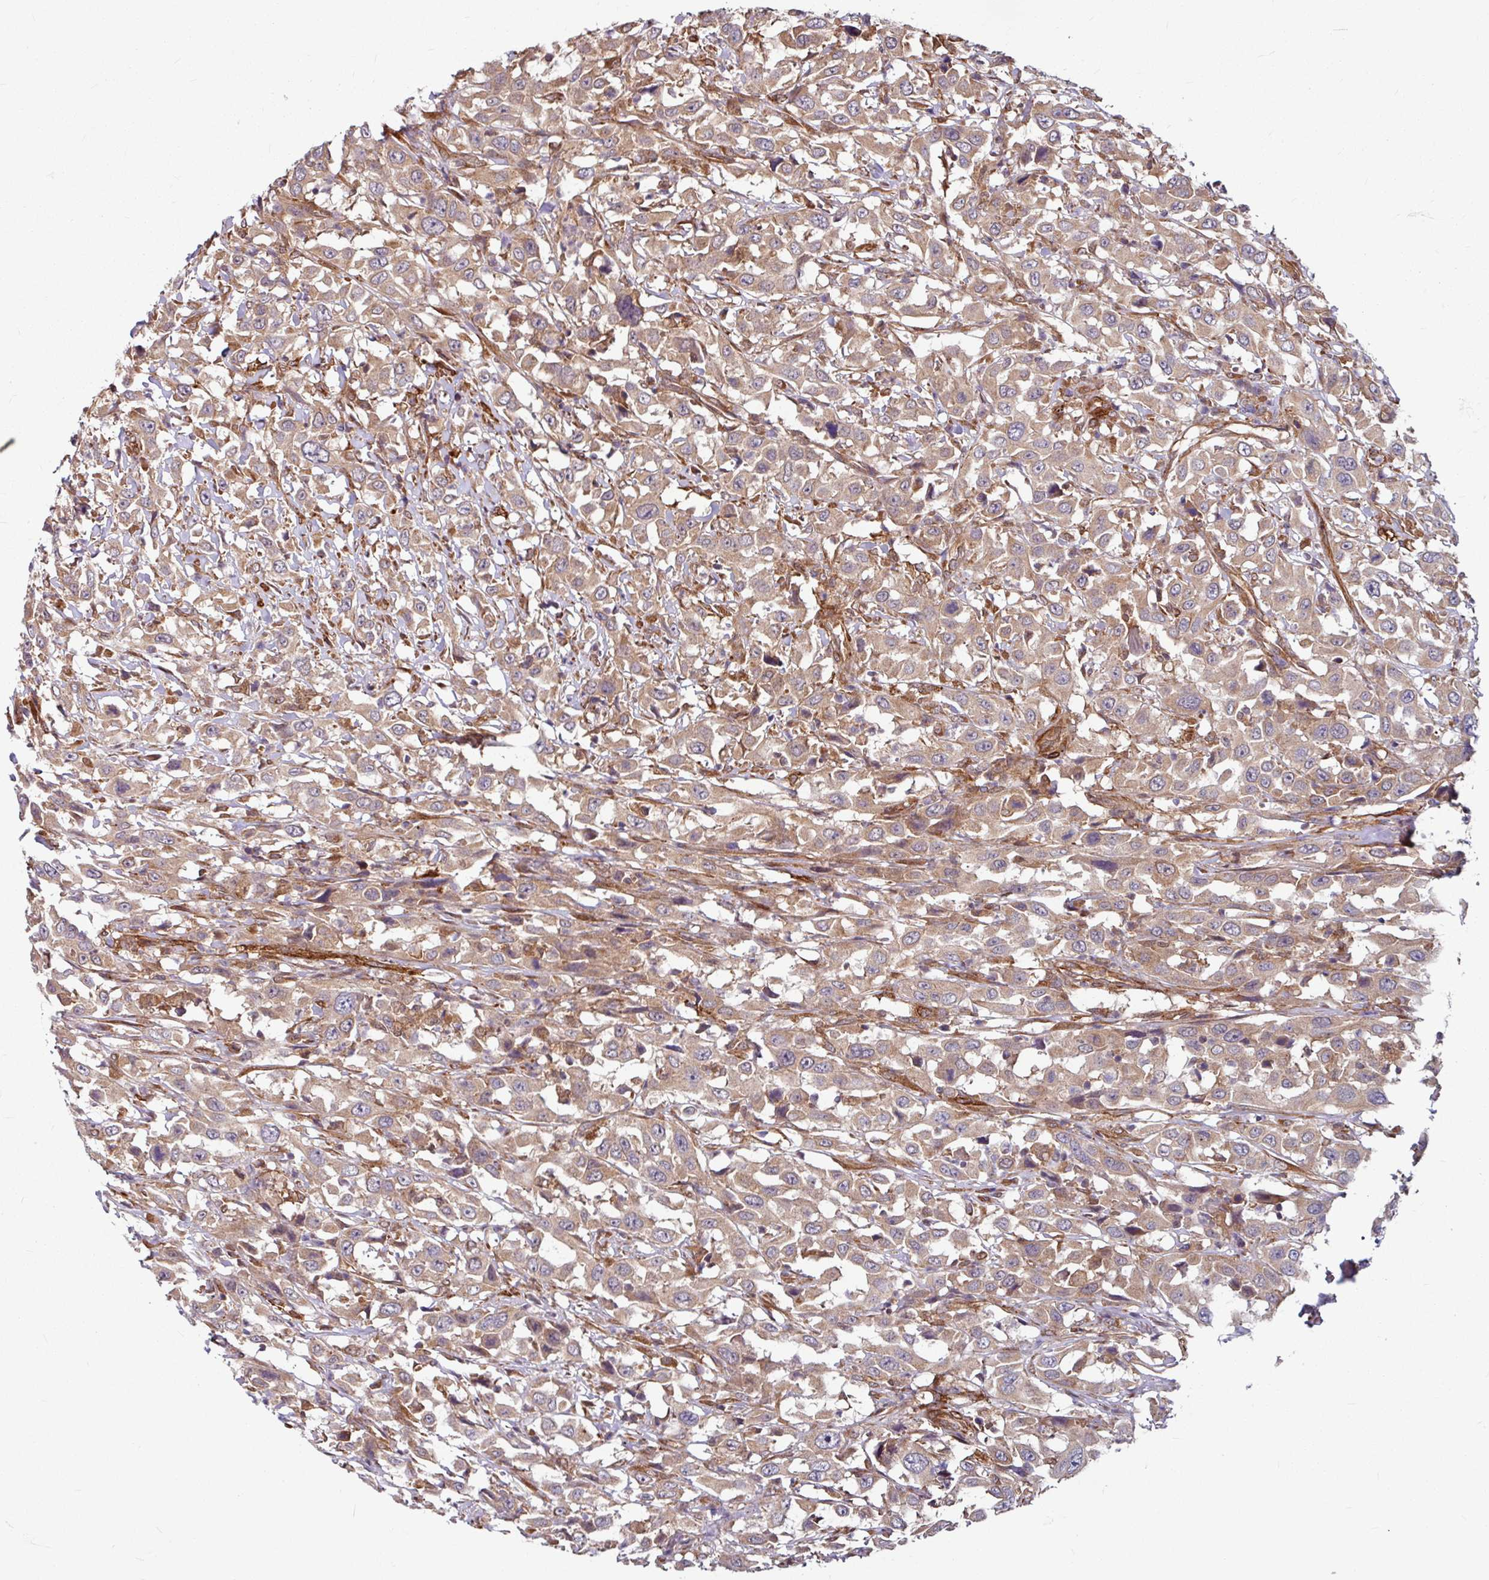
{"staining": {"intensity": "moderate", "quantity": ">75%", "location": "cytoplasmic/membranous"}, "tissue": "urothelial cancer", "cell_type": "Tumor cells", "image_type": "cancer", "snomed": [{"axis": "morphology", "description": "Urothelial carcinoma, High grade"}, {"axis": "topography", "description": "Urinary bladder"}], "caption": "This histopathology image shows urothelial carcinoma (high-grade) stained with immunohistochemistry to label a protein in brown. The cytoplasmic/membranous of tumor cells show moderate positivity for the protein. Nuclei are counter-stained blue.", "gene": "DAAM2", "patient": {"sex": "male", "age": 61}}